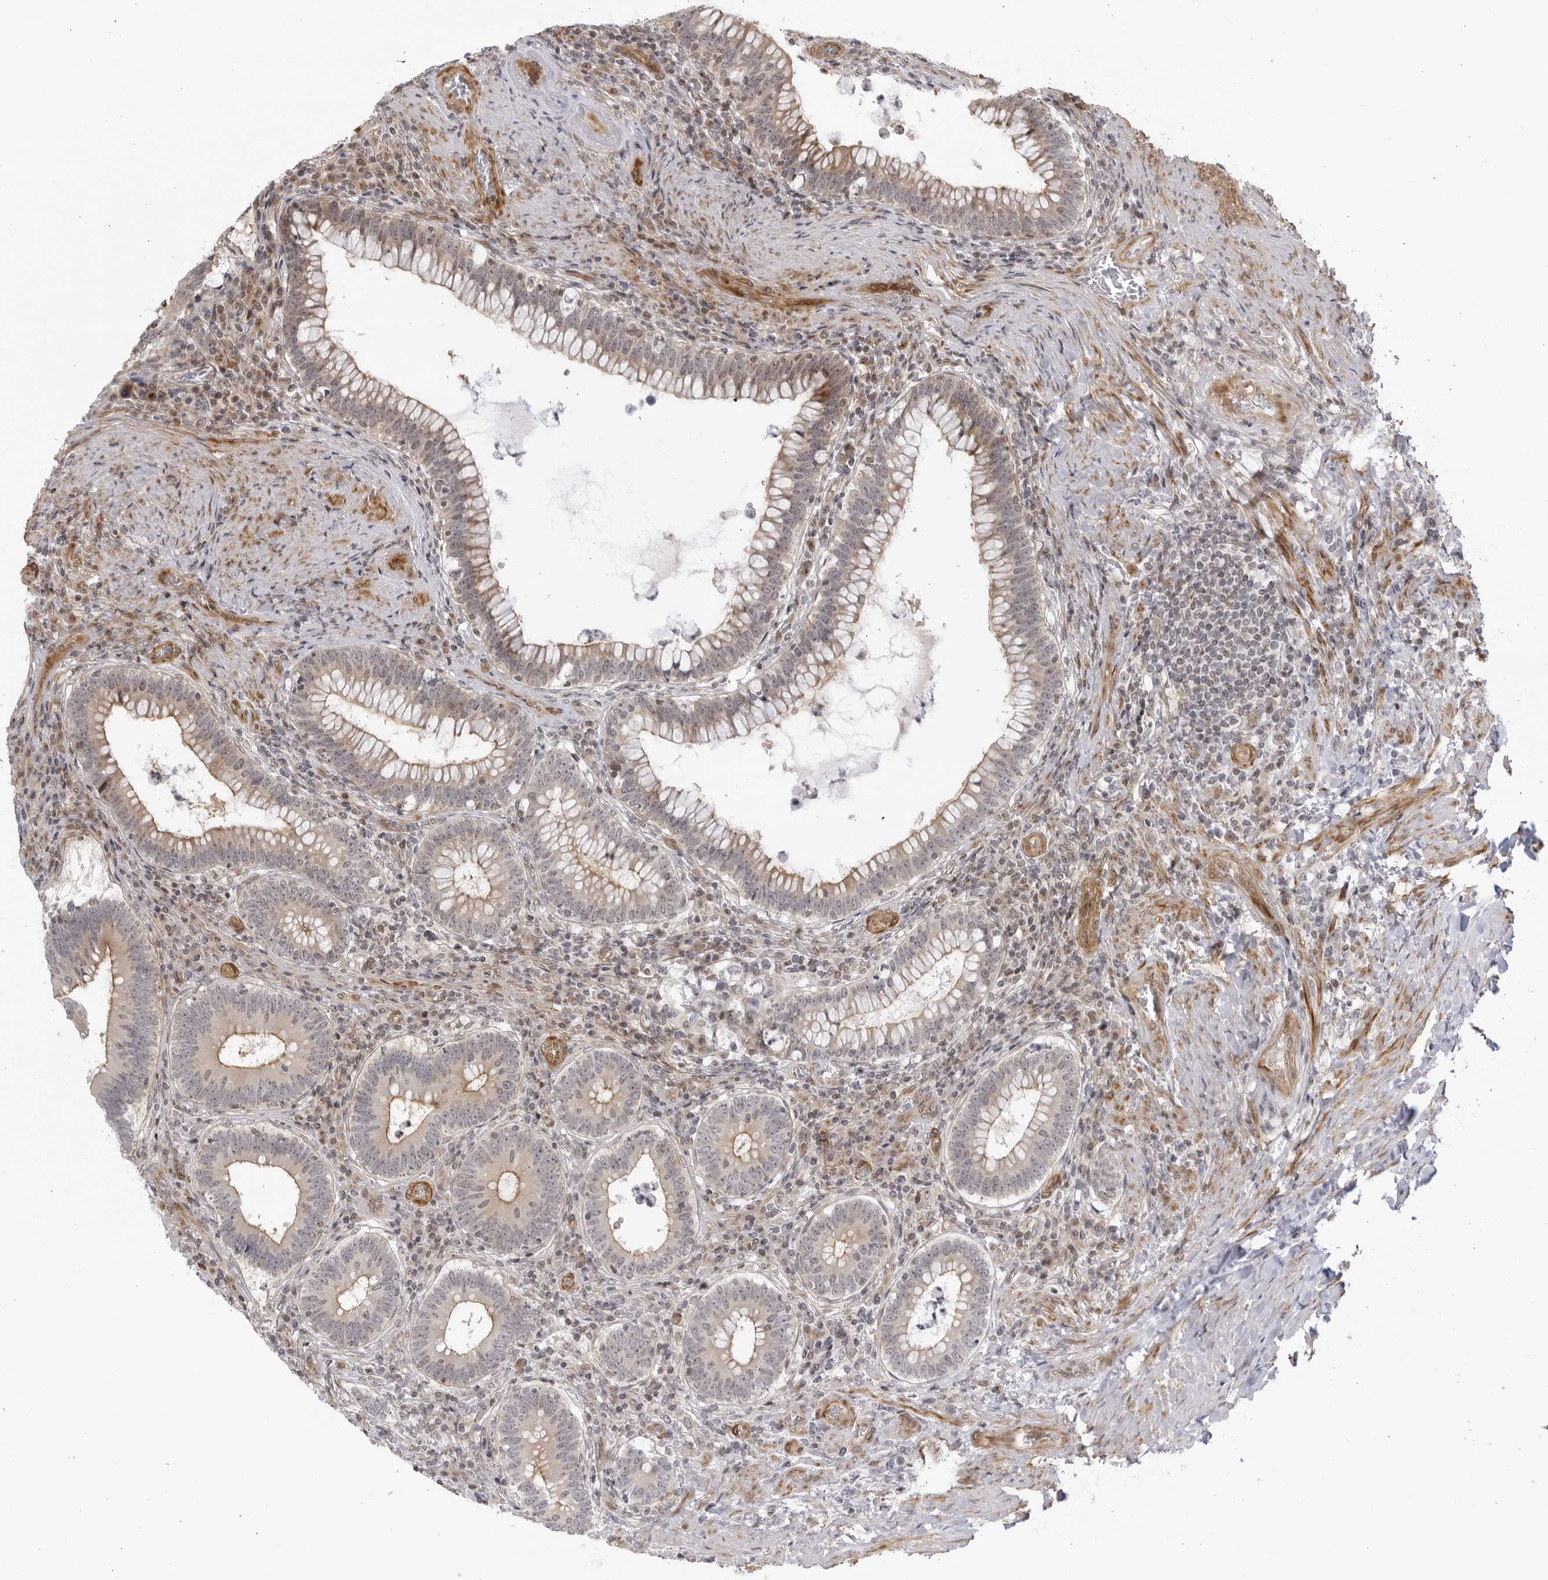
{"staining": {"intensity": "moderate", "quantity": "25%-75%", "location": "cytoplasmic/membranous,nuclear"}, "tissue": "colorectal cancer", "cell_type": "Tumor cells", "image_type": "cancer", "snomed": [{"axis": "morphology", "description": "Normal tissue, NOS"}, {"axis": "topography", "description": "Colon"}], "caption": "Immunohistochemical staining of human colorectal cancer reveals moderate cytoplasmic/membranous and nuclear protein expression in approximately 25%-75% of tumor cells.", "gene": "CNBD1", "patient": {"sex": "female", "age": 82}}